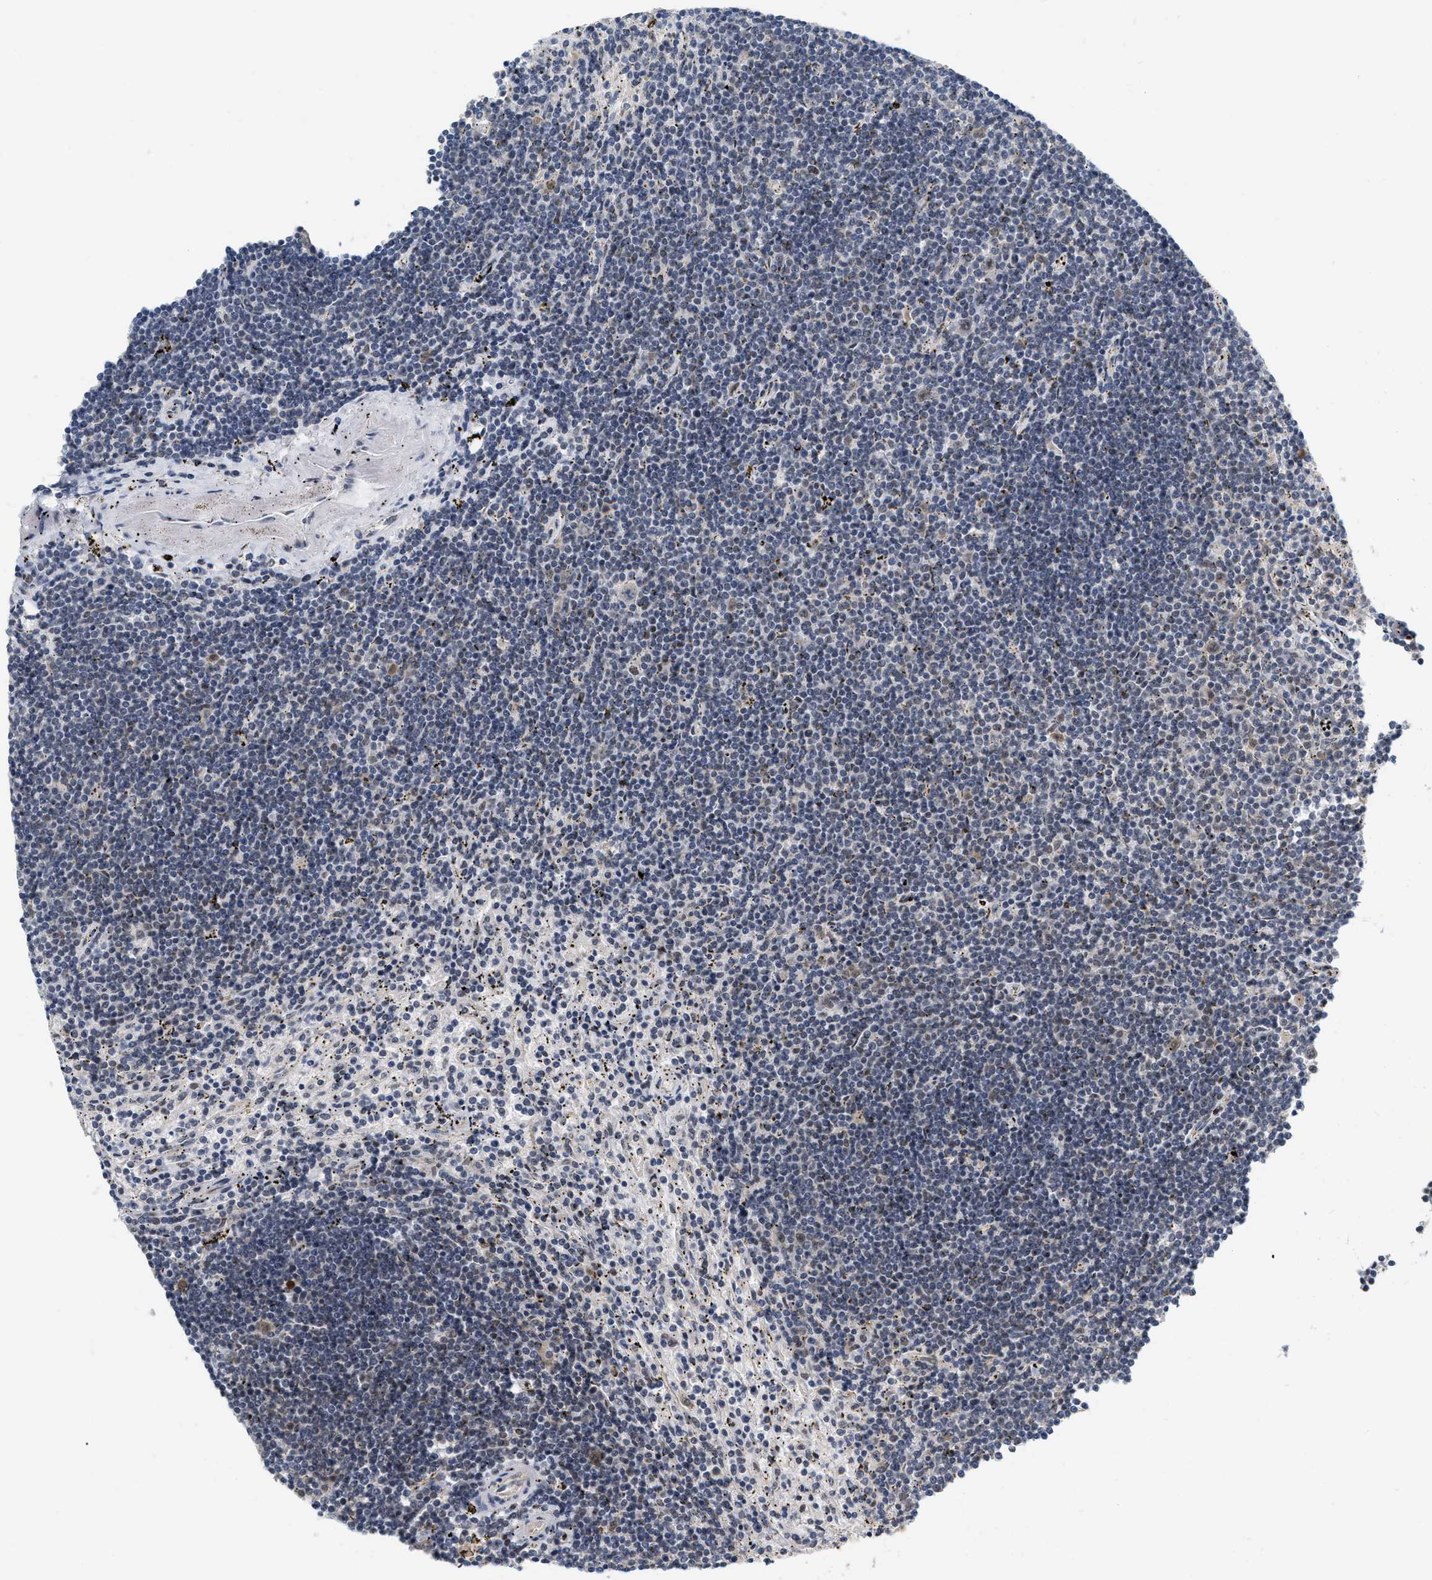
{"staining": {"intensity": "weak", "quantity": "<25%", "location": "nuclear"}, "tissue": "lymphoma", "cell_type": "Tumor cells", "image_type": "cancer", "snomed": [{"axis": "morphology", "description": "Malignant lymphoma, non-Hodgkin's type, Low grade"}, {"axis": "topography", "description": "Spleen"}], "caption": "The immunohistochemistry histopathology image has no significant positivity in tumor cells of lymphoma tissue.", "gene": "RUVBL1", "patient": {"sex": "male", "age": 76}}